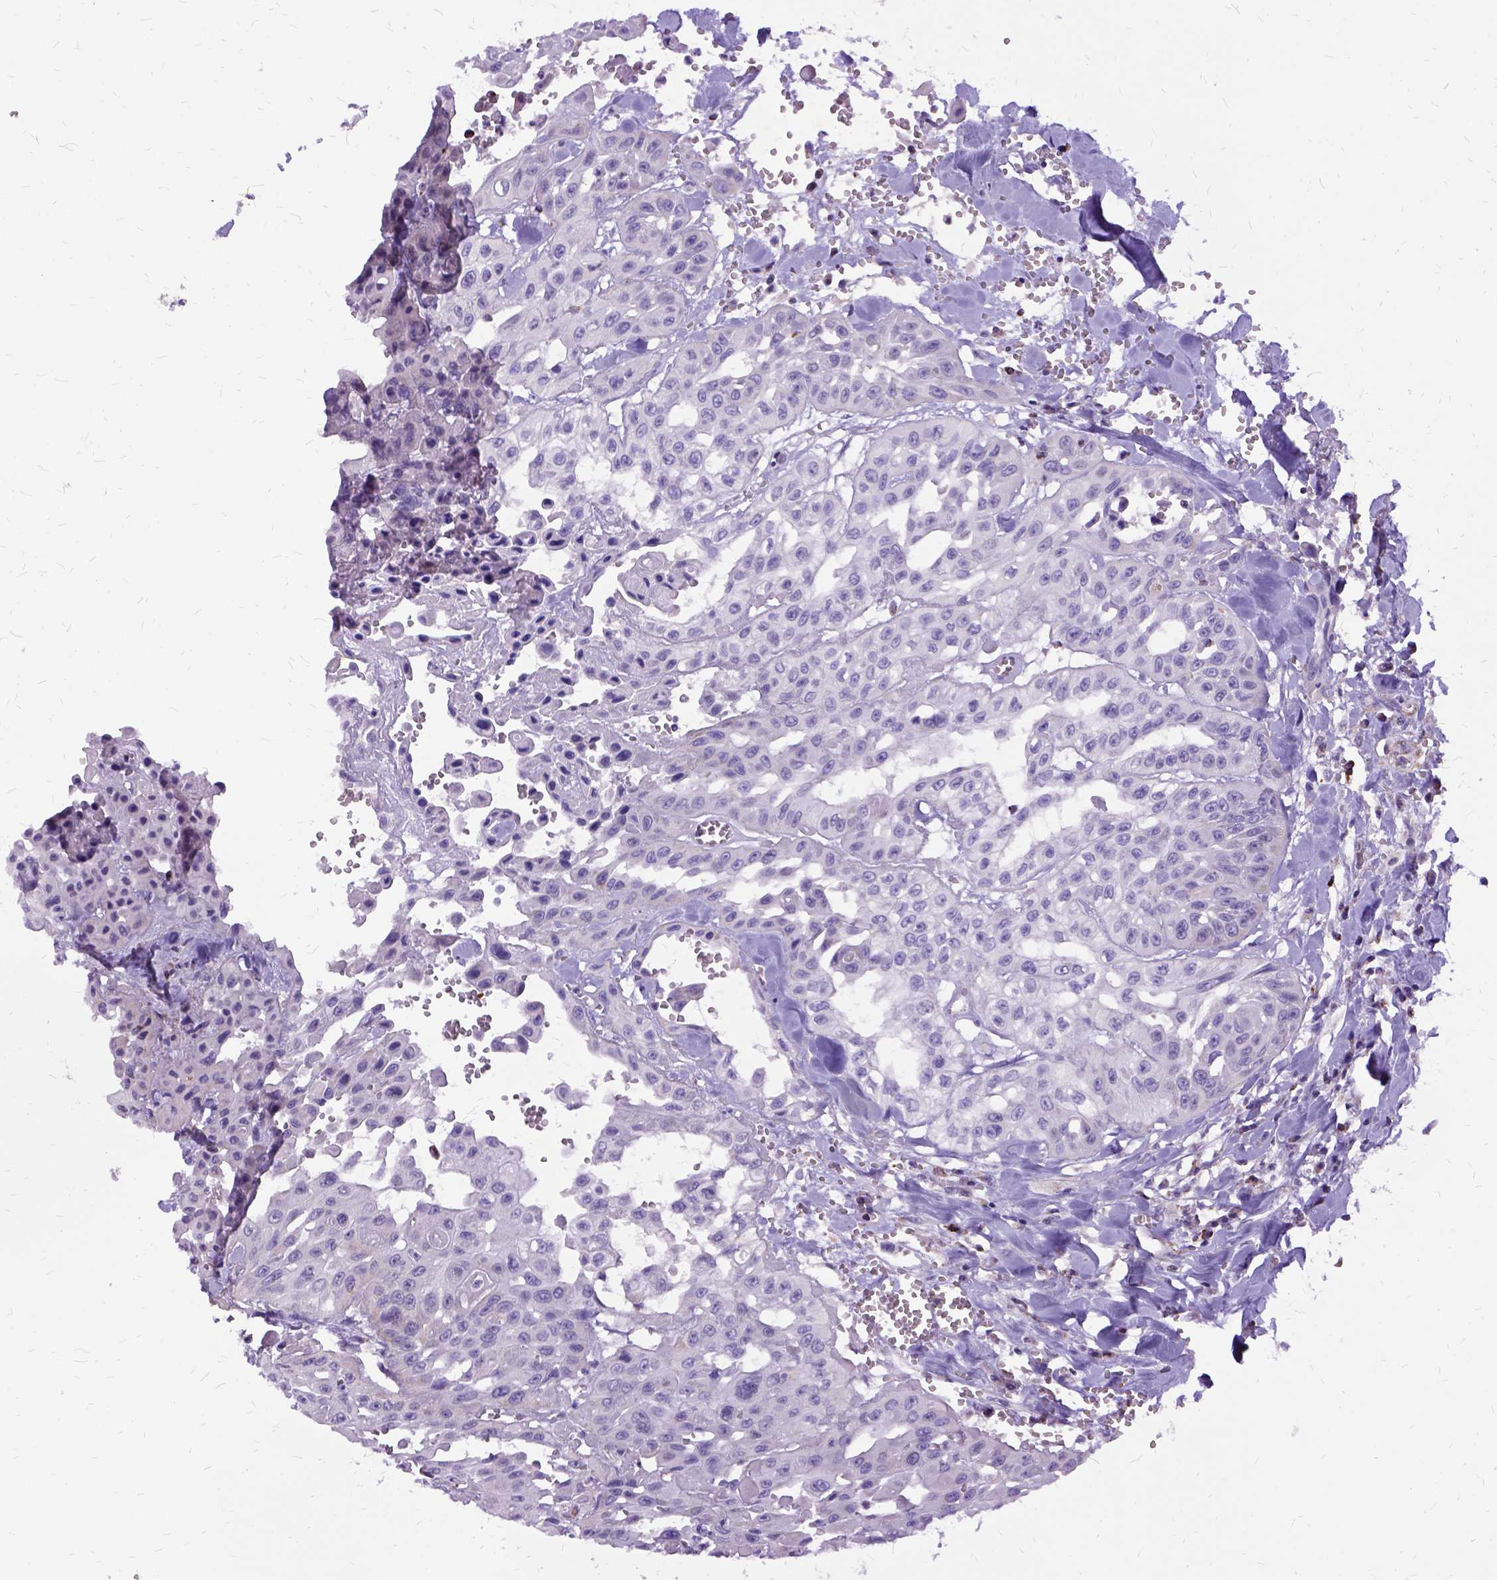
{"staining": {"intensity": "negative", "quantity": "none", "location": "none"}, "tissue": "head and neck cancer", "cell_type": "Tumor cells", "image_type": "cancer", "snomed": [{"axis": "morphology", "description": "Adenocarcinoma, NOS"}, {"axis": "topography", "description": "Head-Neck"}], "caption": "This is an immunohistochemistry image of human head and neck cancer (adenocarcinoma). There is no positivity in tumor cells.", "gene": "OXCT1", "patient": {"sex": "male", "age": 73}}